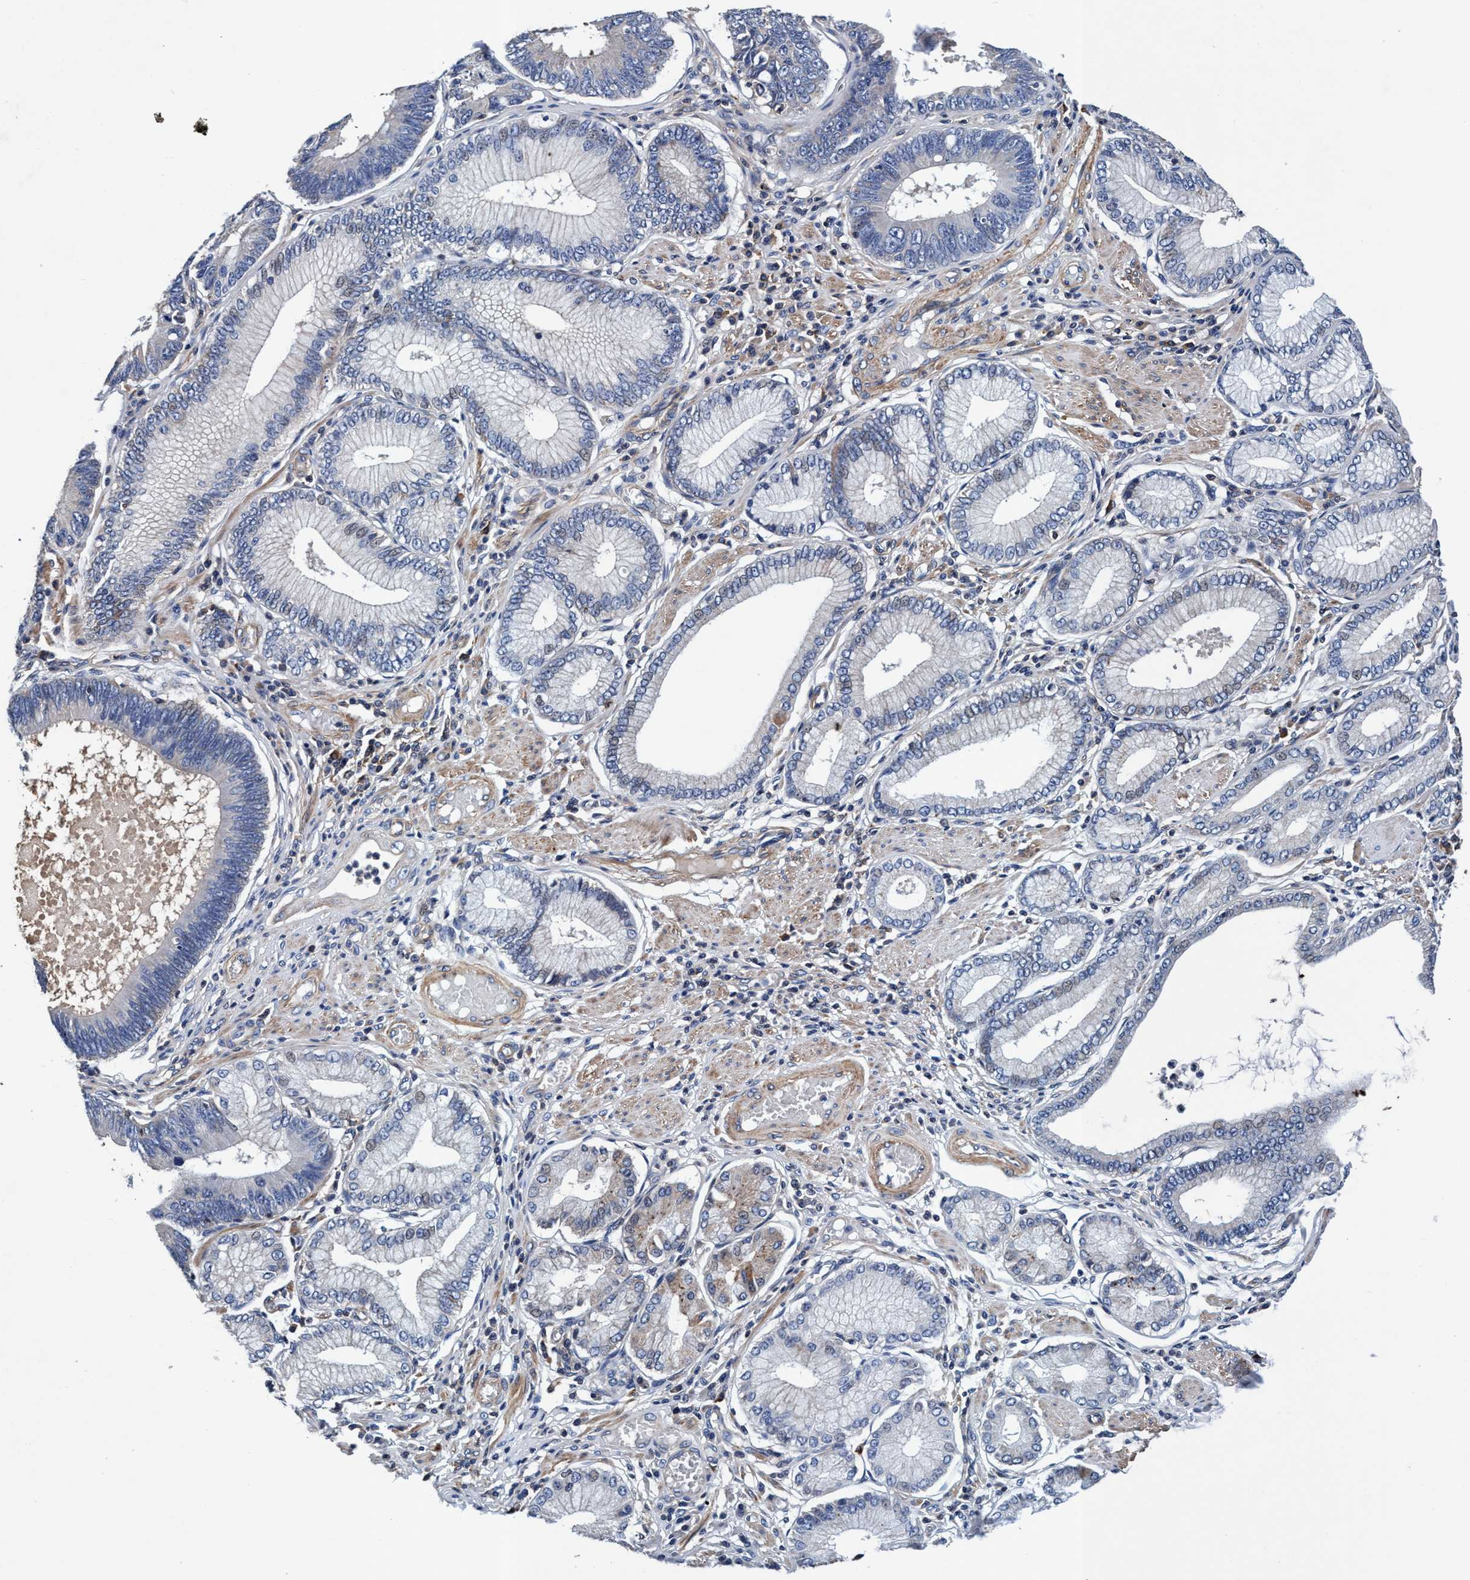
{"staining": {"intensity": "weak", "quantity": "<25%", "location": "cytoplasmic/membranous"}, "tissue": "stomach cancer", "cell_type": "Tumor cells", "image_type": "cancer", "snomed": [{"axis": "morphology", "description": "Adenocarcinoma, NOS"}, {"axis": "topography", "description": "Stomach"}], "caption": "High magnification brightfield microscopy of stomach cancer stained with DAB (3,3'-diaminobenzidine) (brown) and counterstained with hematoxylin (blue): tumor cells show no significant staining.", "gene": "RNF208", "patient": {"sex": "male", "age": 59}}